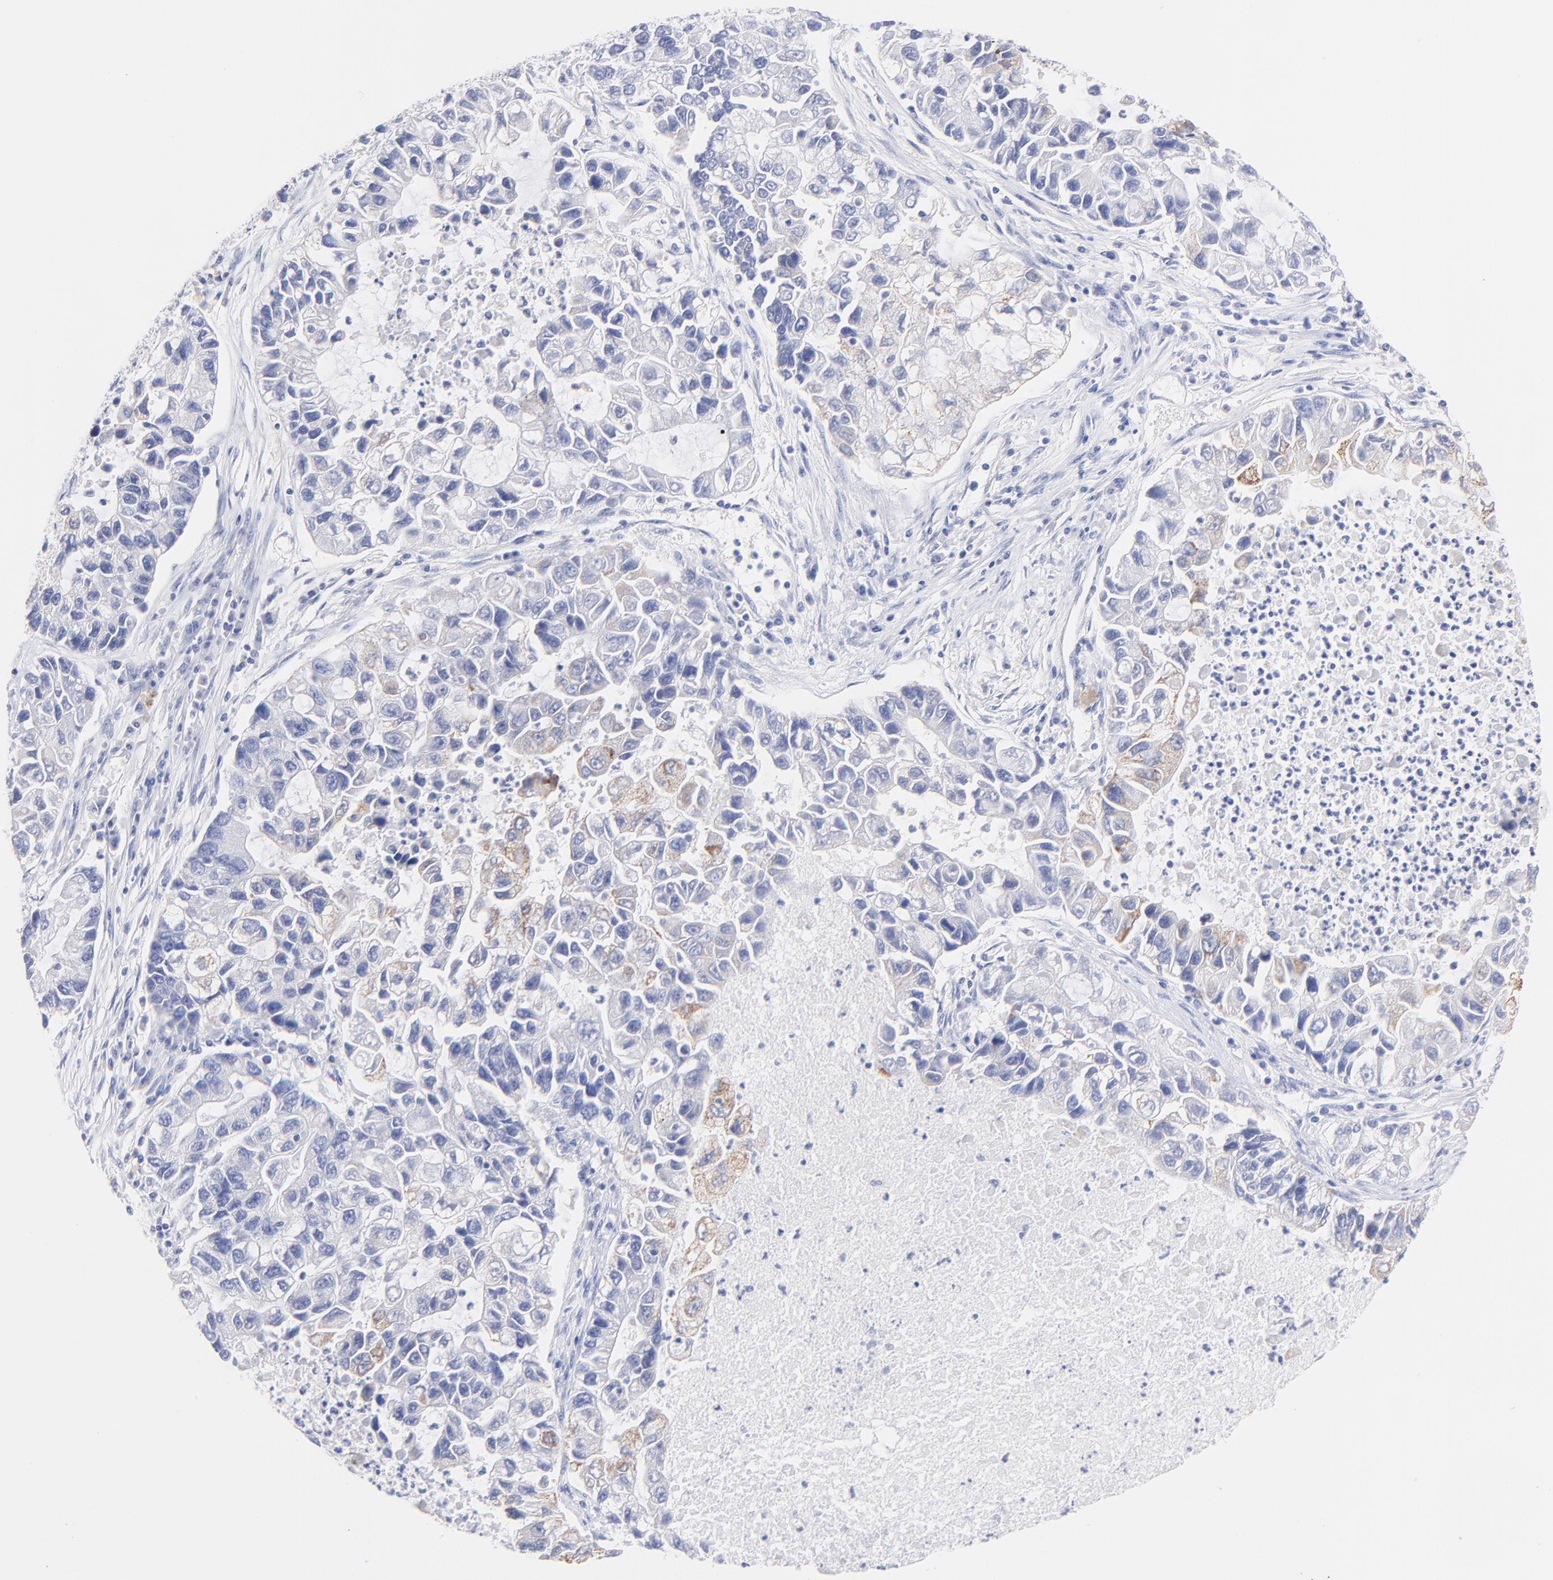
{"staining": {"intensity": "weak", "quantity": "<25%", "location": "cytoplasmic/membranous"}, "tissue": "lung cancer", "cell_type": "Tumor cells", "image_type": "cancer", "snomed": [{"axis": "morphology", "description": "Adenocarcinoma, NOS"}, {"axis": "topography", "description": "Lung"}], "caption": "Tumor cells are negative for protein expression in human lung cancer.", "gene": "EBP", "patient": {"sex": "female", "age": 51}}